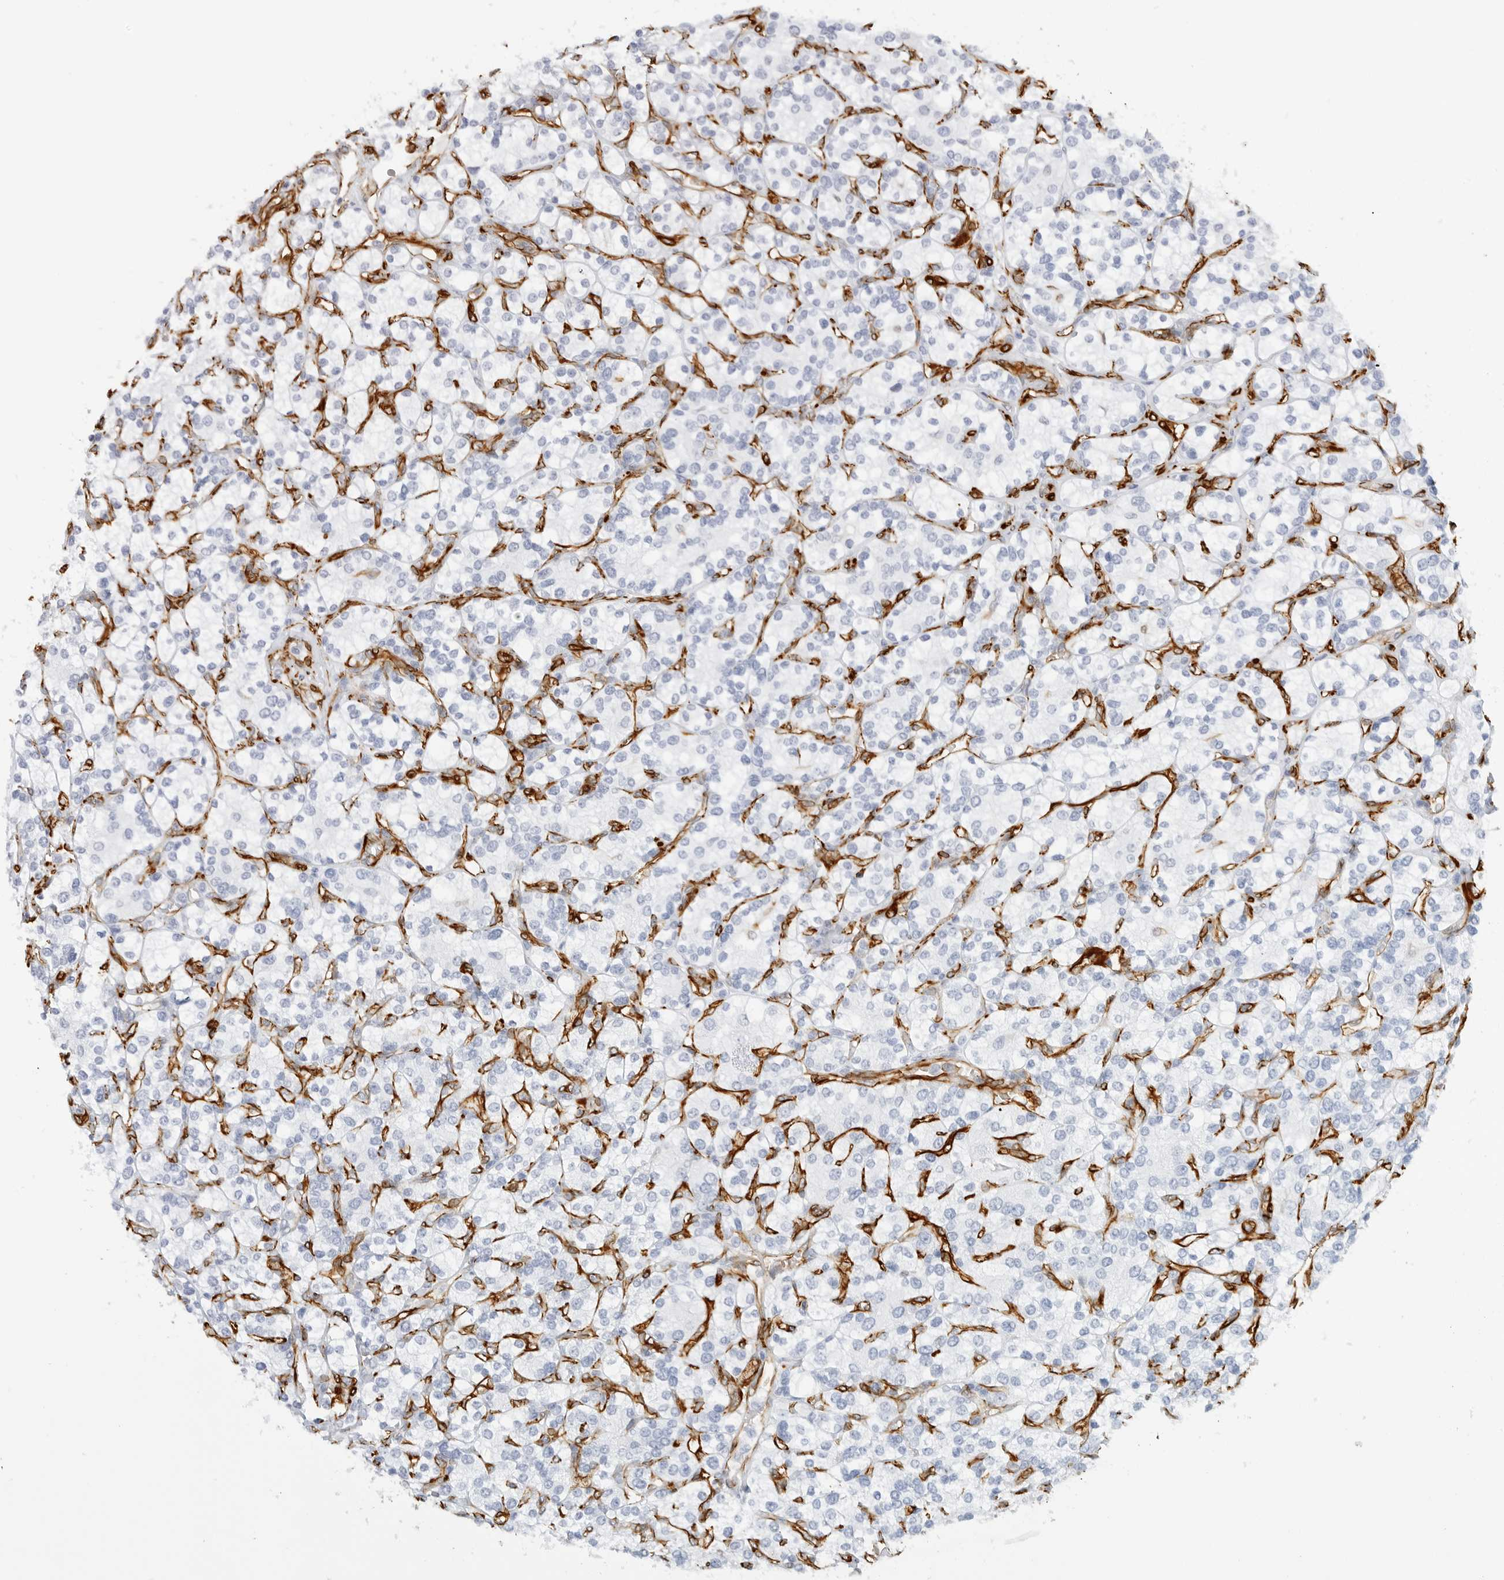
{"staining": {"intensity": "negative", "quantity": "none", "location": "none"}, "tissue": "renal cancer", "cell_type": "Tumor cells", "image_type": "cancer", "snomed": [{"axis": "morphology", "description": "Adenocarcinoma, NOS"}, {"axis": "topography", "description": "Kidney"}], "caption": "Immunohistochemical staining of renal adenocarcinoma demonstrates no significant expression in tumor cells.", "gene": "NES", "patient": {"sex": "male", "age": 77}}